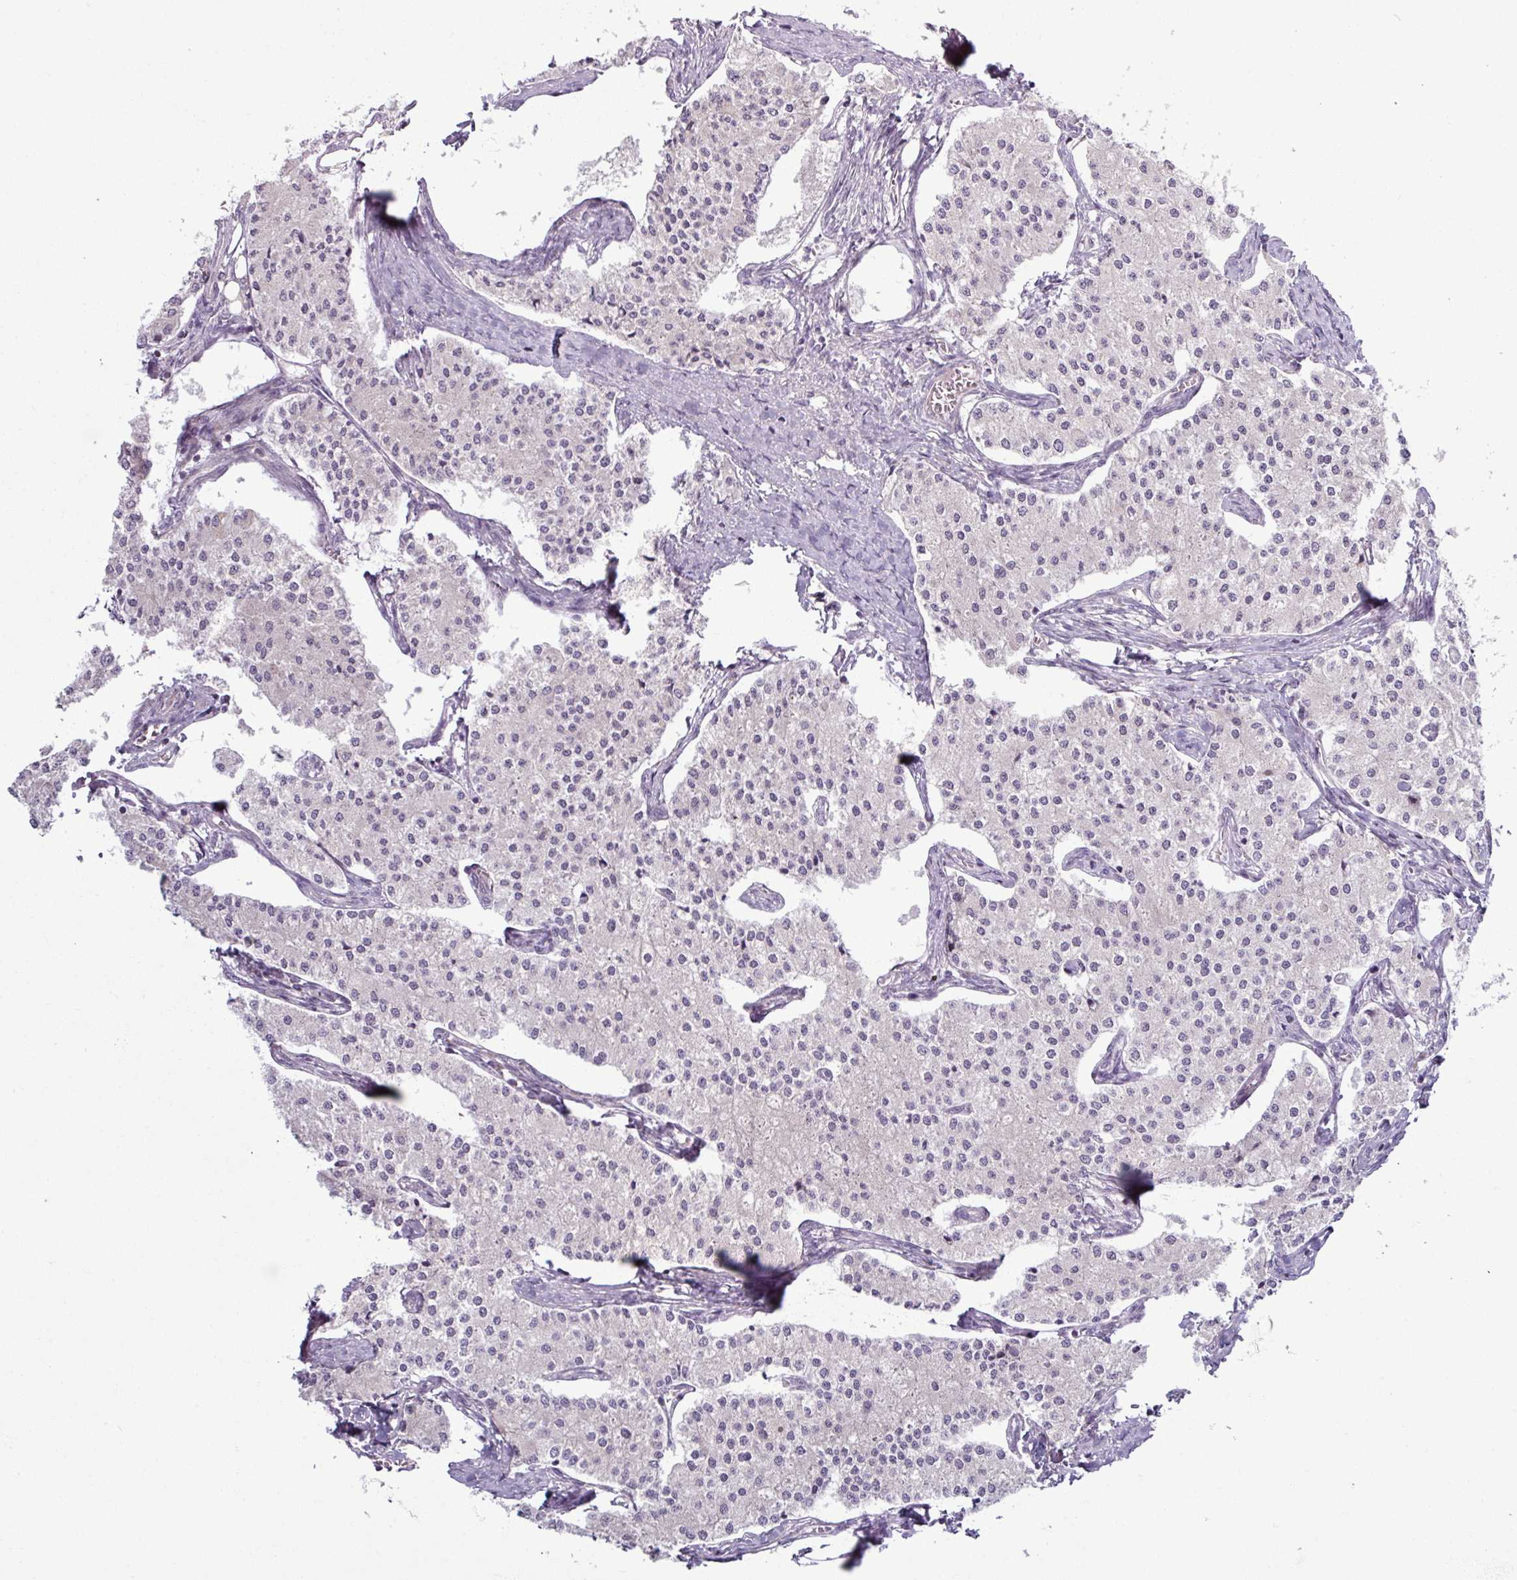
{"staining": {"intensity": "negative", "quantity": "none", "location": "none"}, "tissue": "carcinoid", "cell_type": "Tumor cells", "image_type": "cancer", "snomed": [{"axis": "morphology", "description": "Carcinoid, malignant, NOS"}, {"axis": "topography", "description": "Colon"}], "caption": "The photomicrograph reveals no significant staining in tumor cells of malignant carcinoid.", "gene": "OGFOD3", "patient": {"sex": "female", "age": 52}}